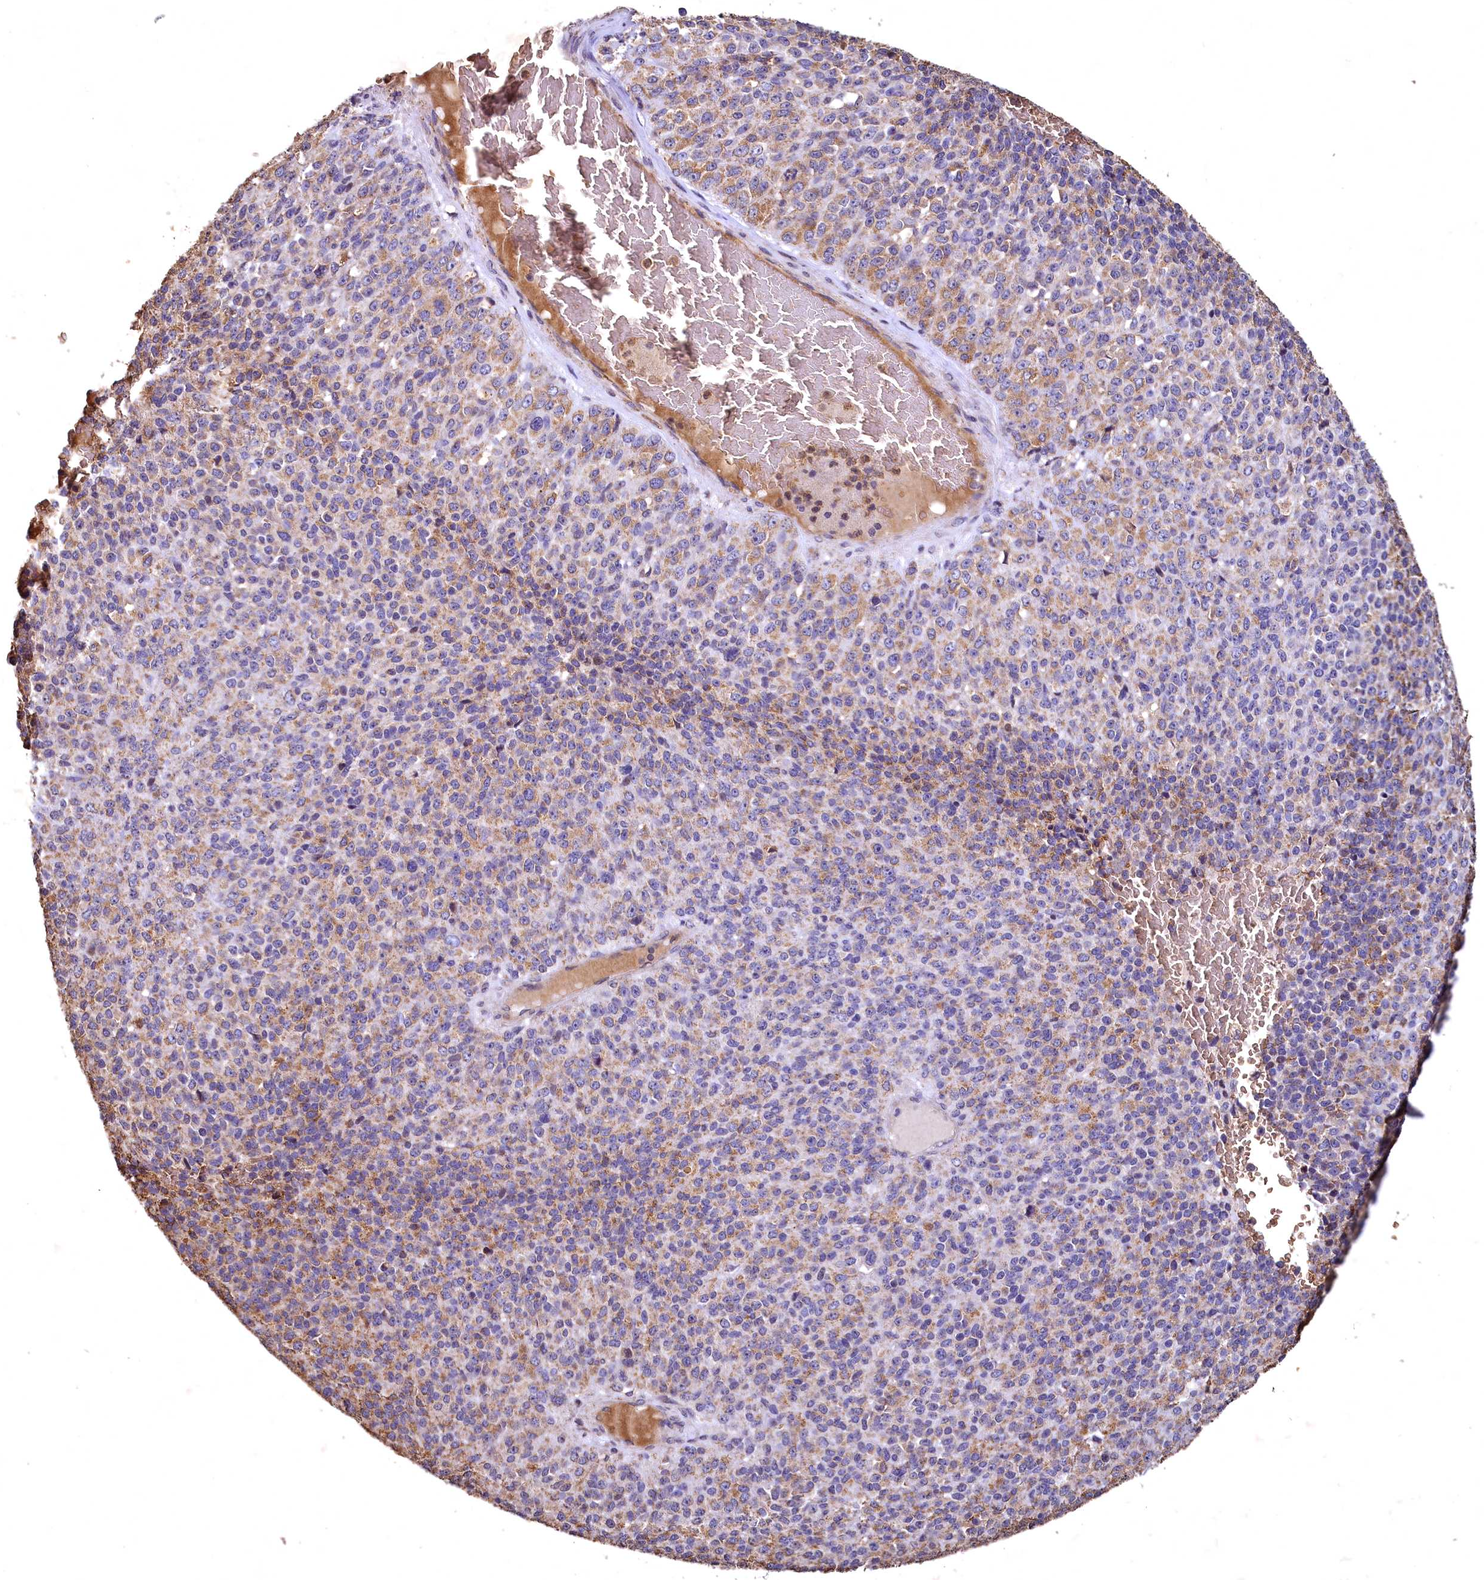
{"staining": {"intensity": "weak", "quantity": "<25%", "location": "cytoplasmic/membranous"}, "tissue": "melanoma", "cell_type": "Tumor cells", "image_type": "cancer", "snomed": [{"axis": "morphology", "description": "Malignant melanoma, Metastatic site"}, {"axis": "topography", "description": "Brain"}], "caption": "A photomicrograph of melanoma stained for a protein reveals no brown staining in tumor cells.", "gene": "SPTA1", "patient": {"sex": "female", "age": 56}}